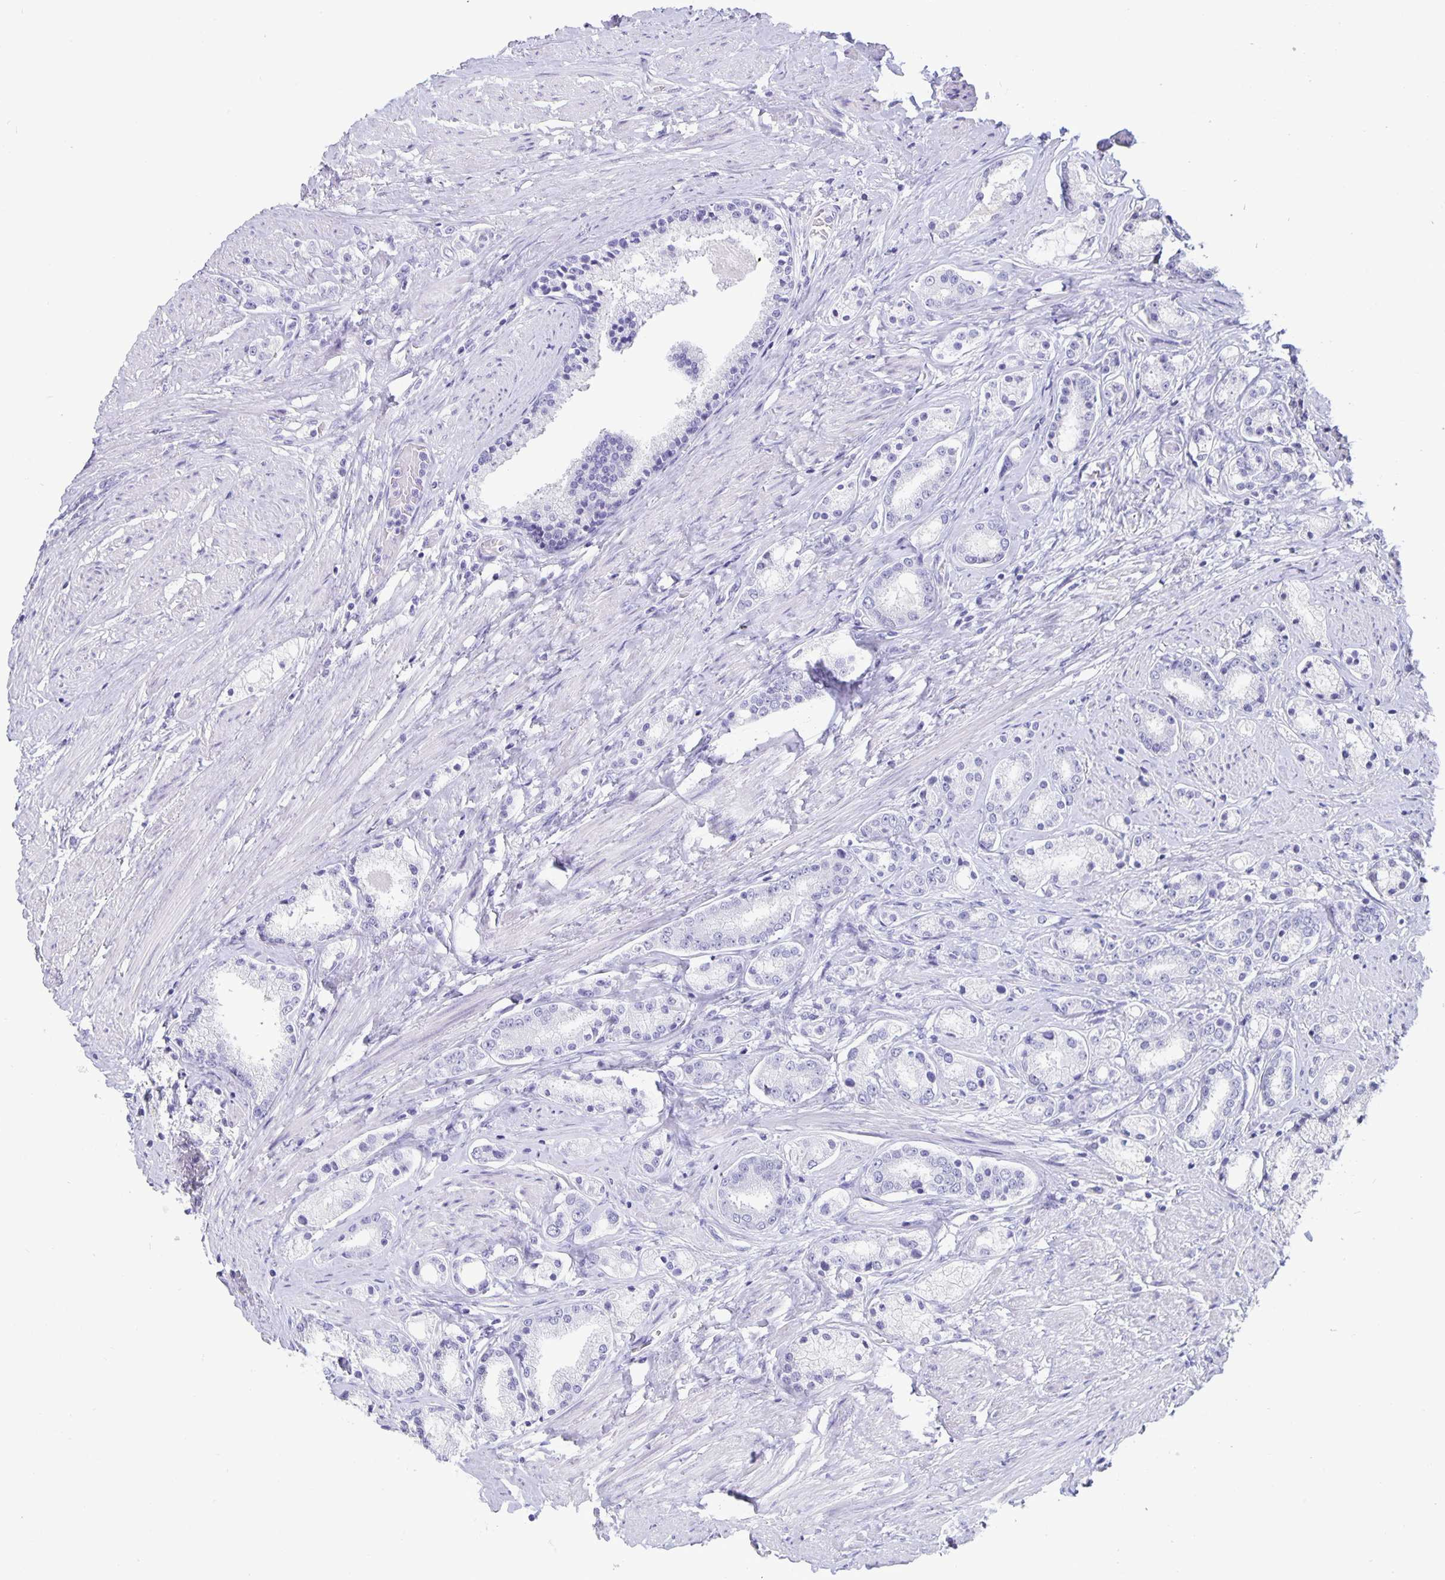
{"staining": {"intensity": "negative", "quantity": "none", "location": "none"}, "tissue": "prostate cancer", "cell_type": "Tumor cells", "image_type": "cancer", "snomed": [{"axis": "morphology", "description": "Adenocarcinoma, High grade"}, {"axis": "topography", "description": "Prostate"}], "caption": "This is a micrograph of immunohistochemistry staining of prostate cancer (adenocarcinoma (high-grade)), which shows no positivity in tumor cells.", "gene": "BPIFA3", "patient": {"sex": "male", "age": 63}}